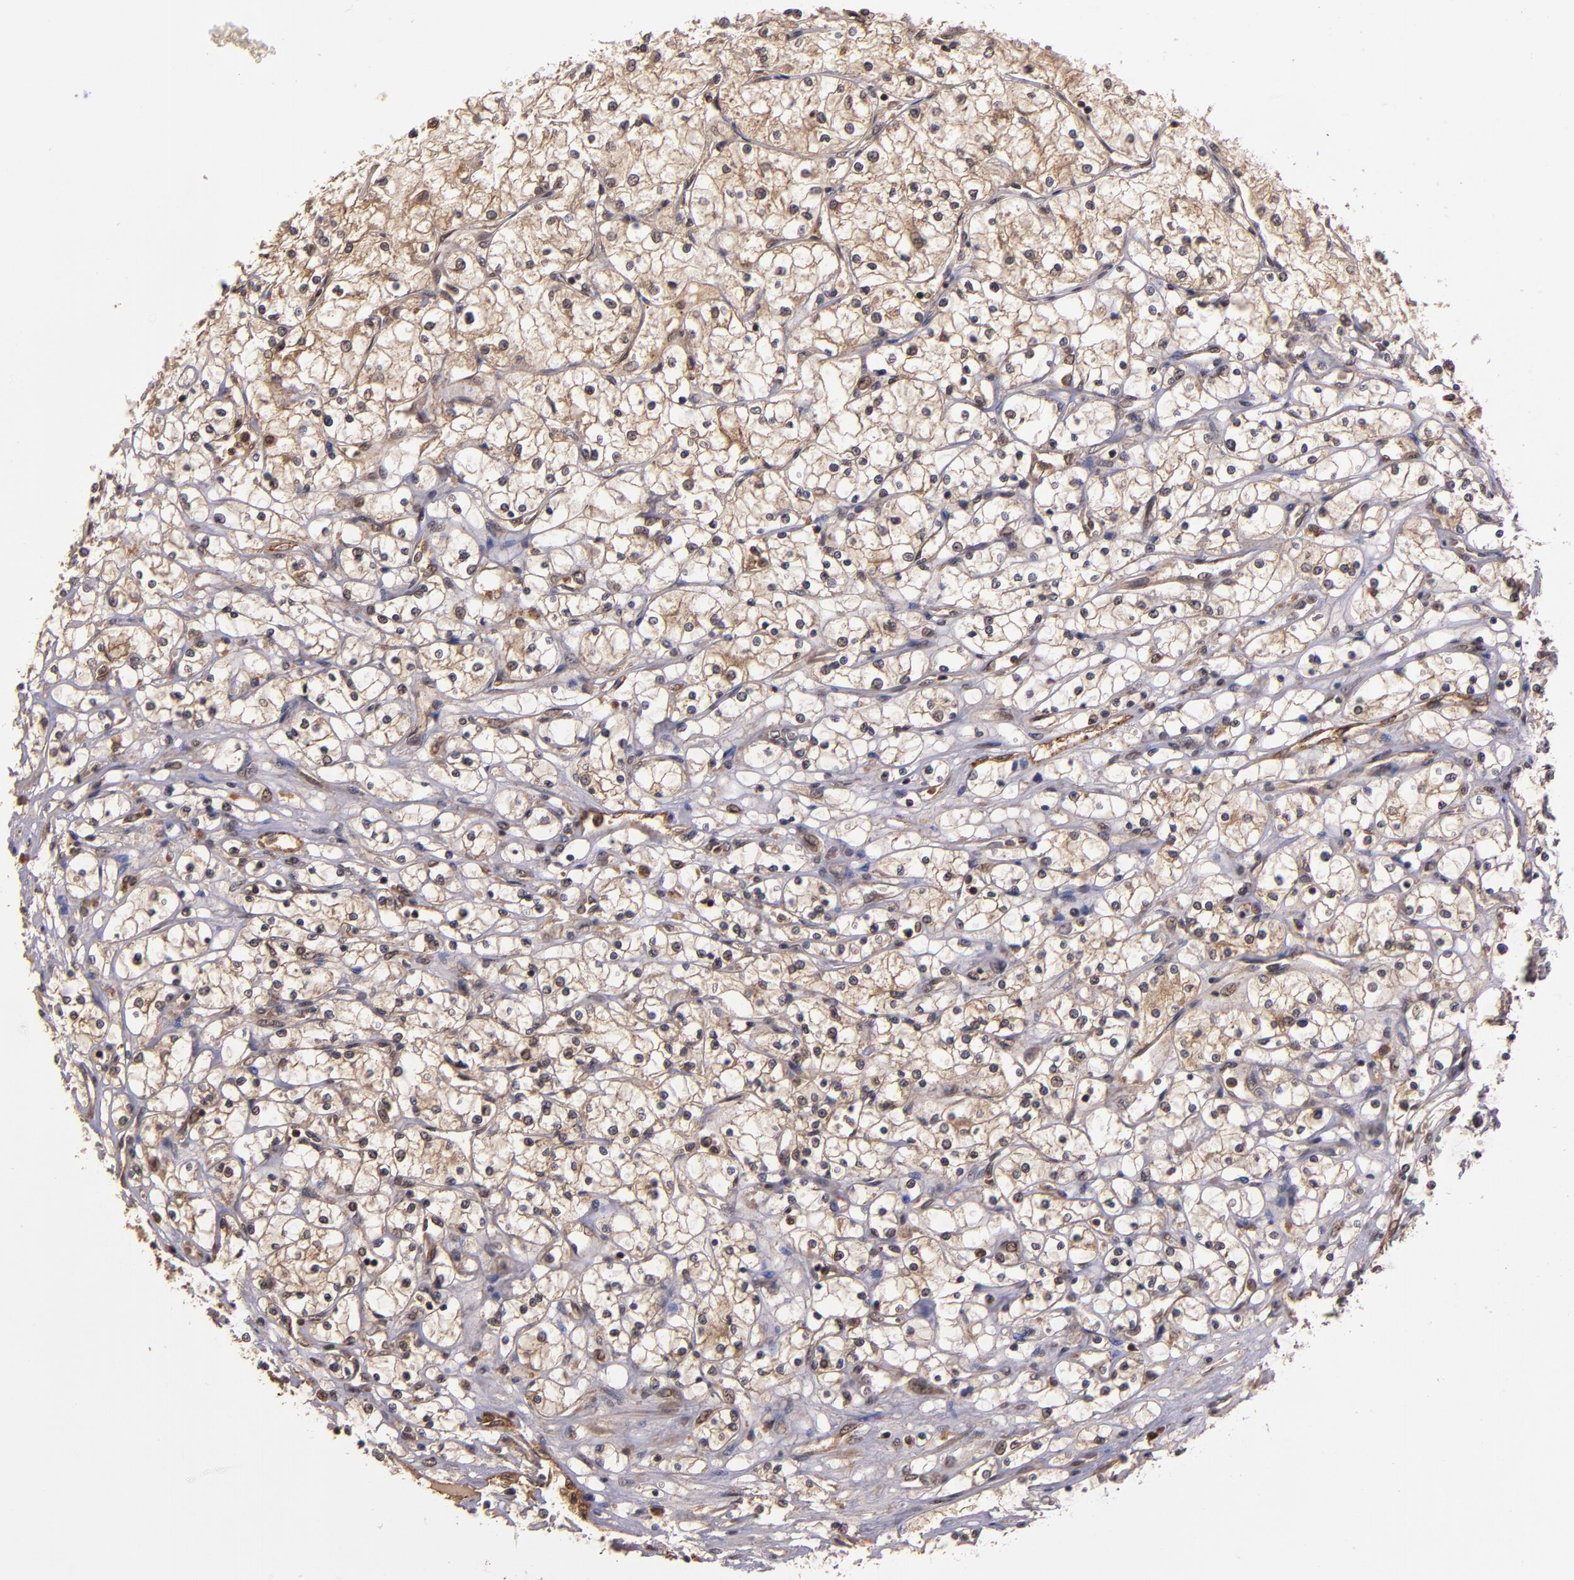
{"staining": {"intensity": "weak", "quantity": ">75%", "location": "cytoplasmic/membranous"}, "tissue": "renal cancer", "cell_type": "Tumor cells", "image_type": "cancer", "snomed": [{"axis": "morphology", "description": "Adenocarcinoma, NOS"}, {"axis": "topography", "description": "Kidney"}], "caption": "This photomicrograph shows IHC staining of human adenocarcinoma (renal), with low weak cytoplasmic/membranous staining in about >75% of tumor cells.", "gene": "RIOK3", "patient": {"sex": "male", "age": 61}}